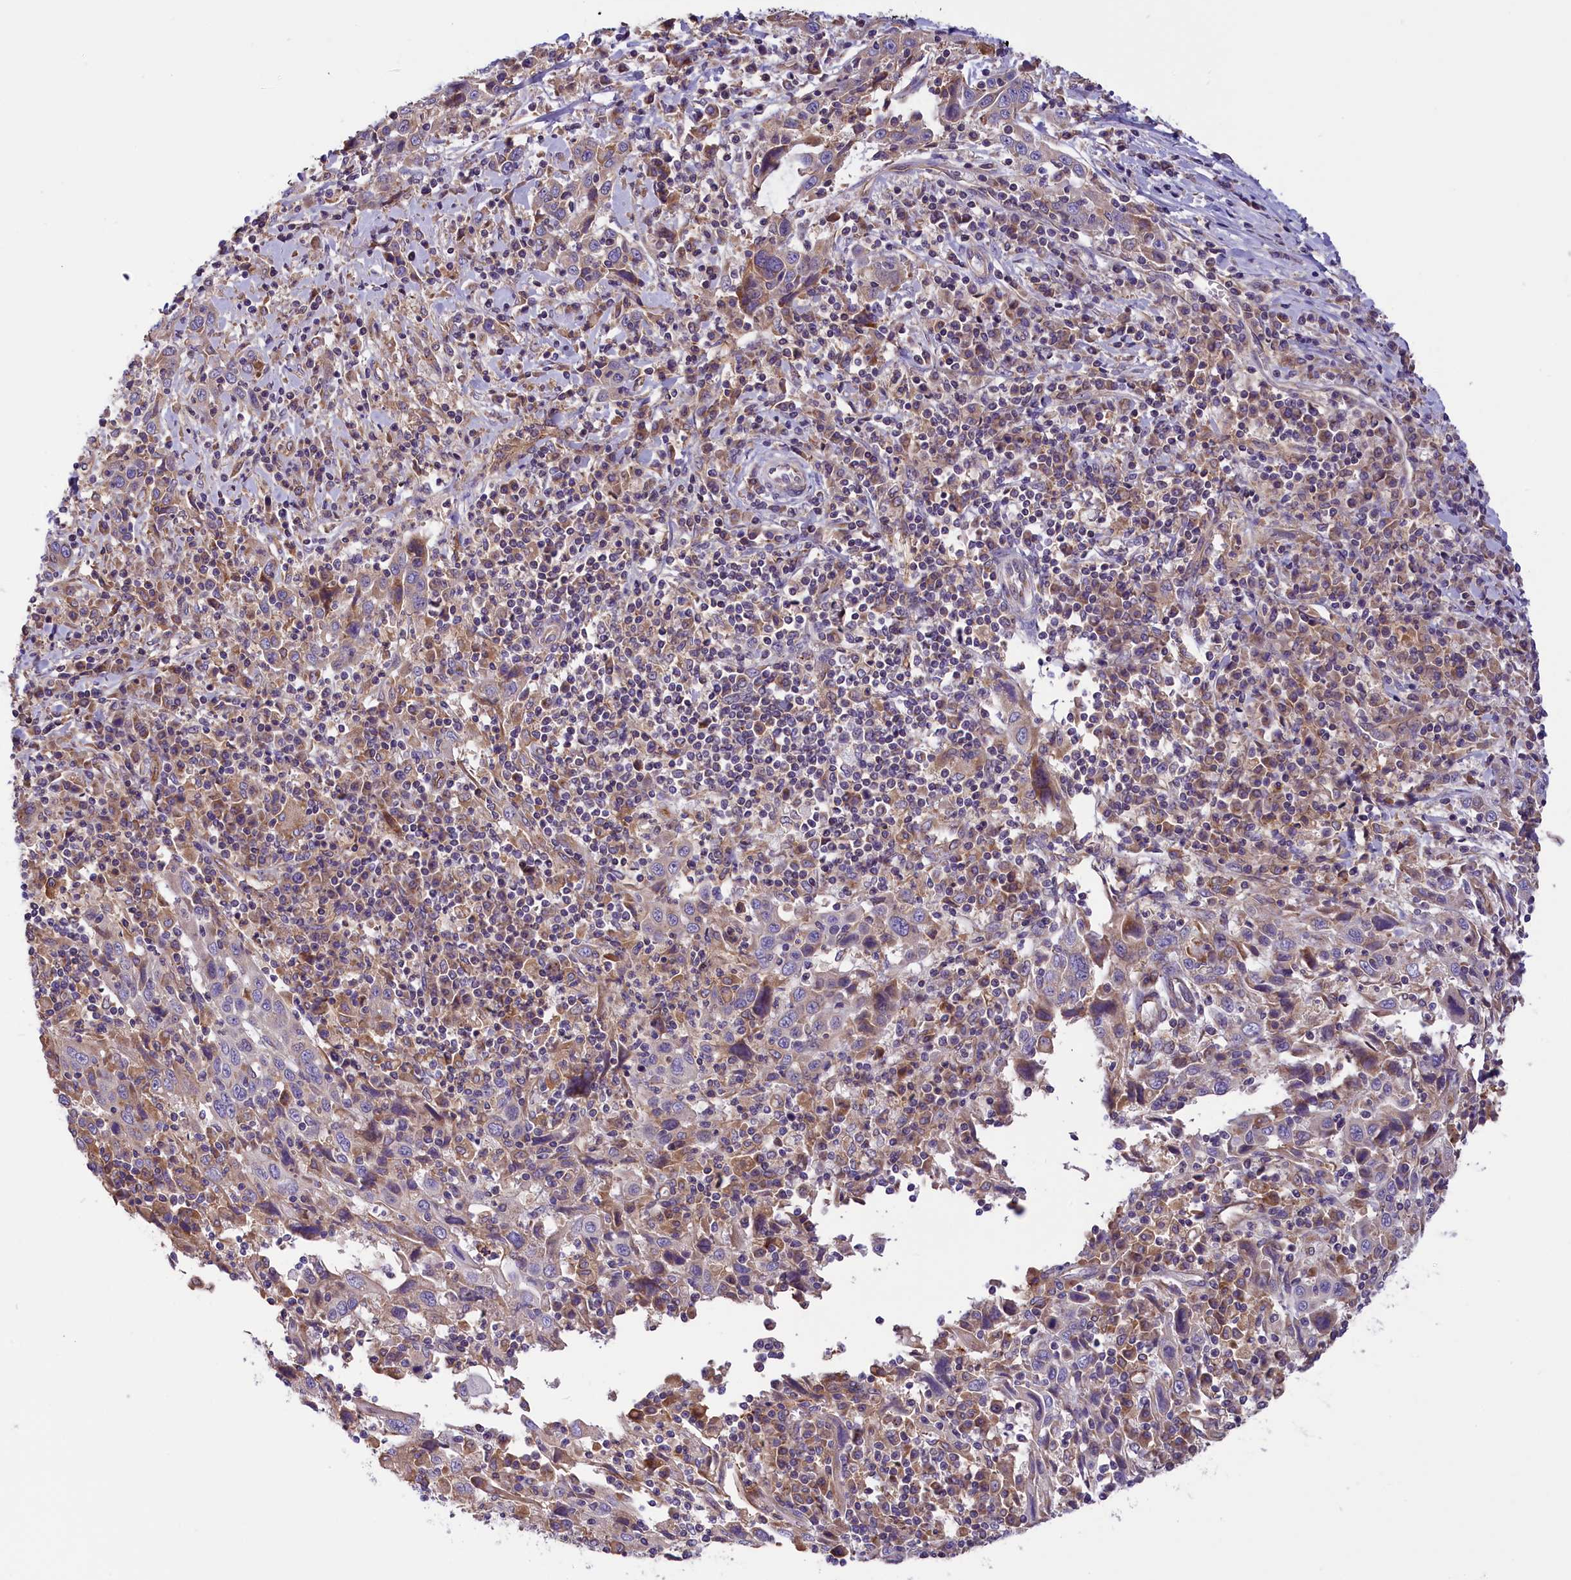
{"staining": {"intensity": "moderate", "quantity": "<25%", "location": "cytoplasmic/membranous"}, "tissue": "cervical cancer", "cell_type": "Tumor cells", "image_type": "cancer", "snomed": [{"axis": "morphology", "description": "Squamous cell carcinoma, NOS"}, {"axis": "topography", "description": "Cervix"}], "caption": "Protein analysis of squamous cell carcinoma (cervical) tissue reveals moderate cytoplasmic/membranous positivity in about <25% of tumor cells. The staining was performed using DAB to visualize the protein expression in brown, while the nuclei were stained in blue with hematoxylin (Magnification: 20x).", "gene": "DNAJB9", "patient": {"sex": "female", "age": 46}}